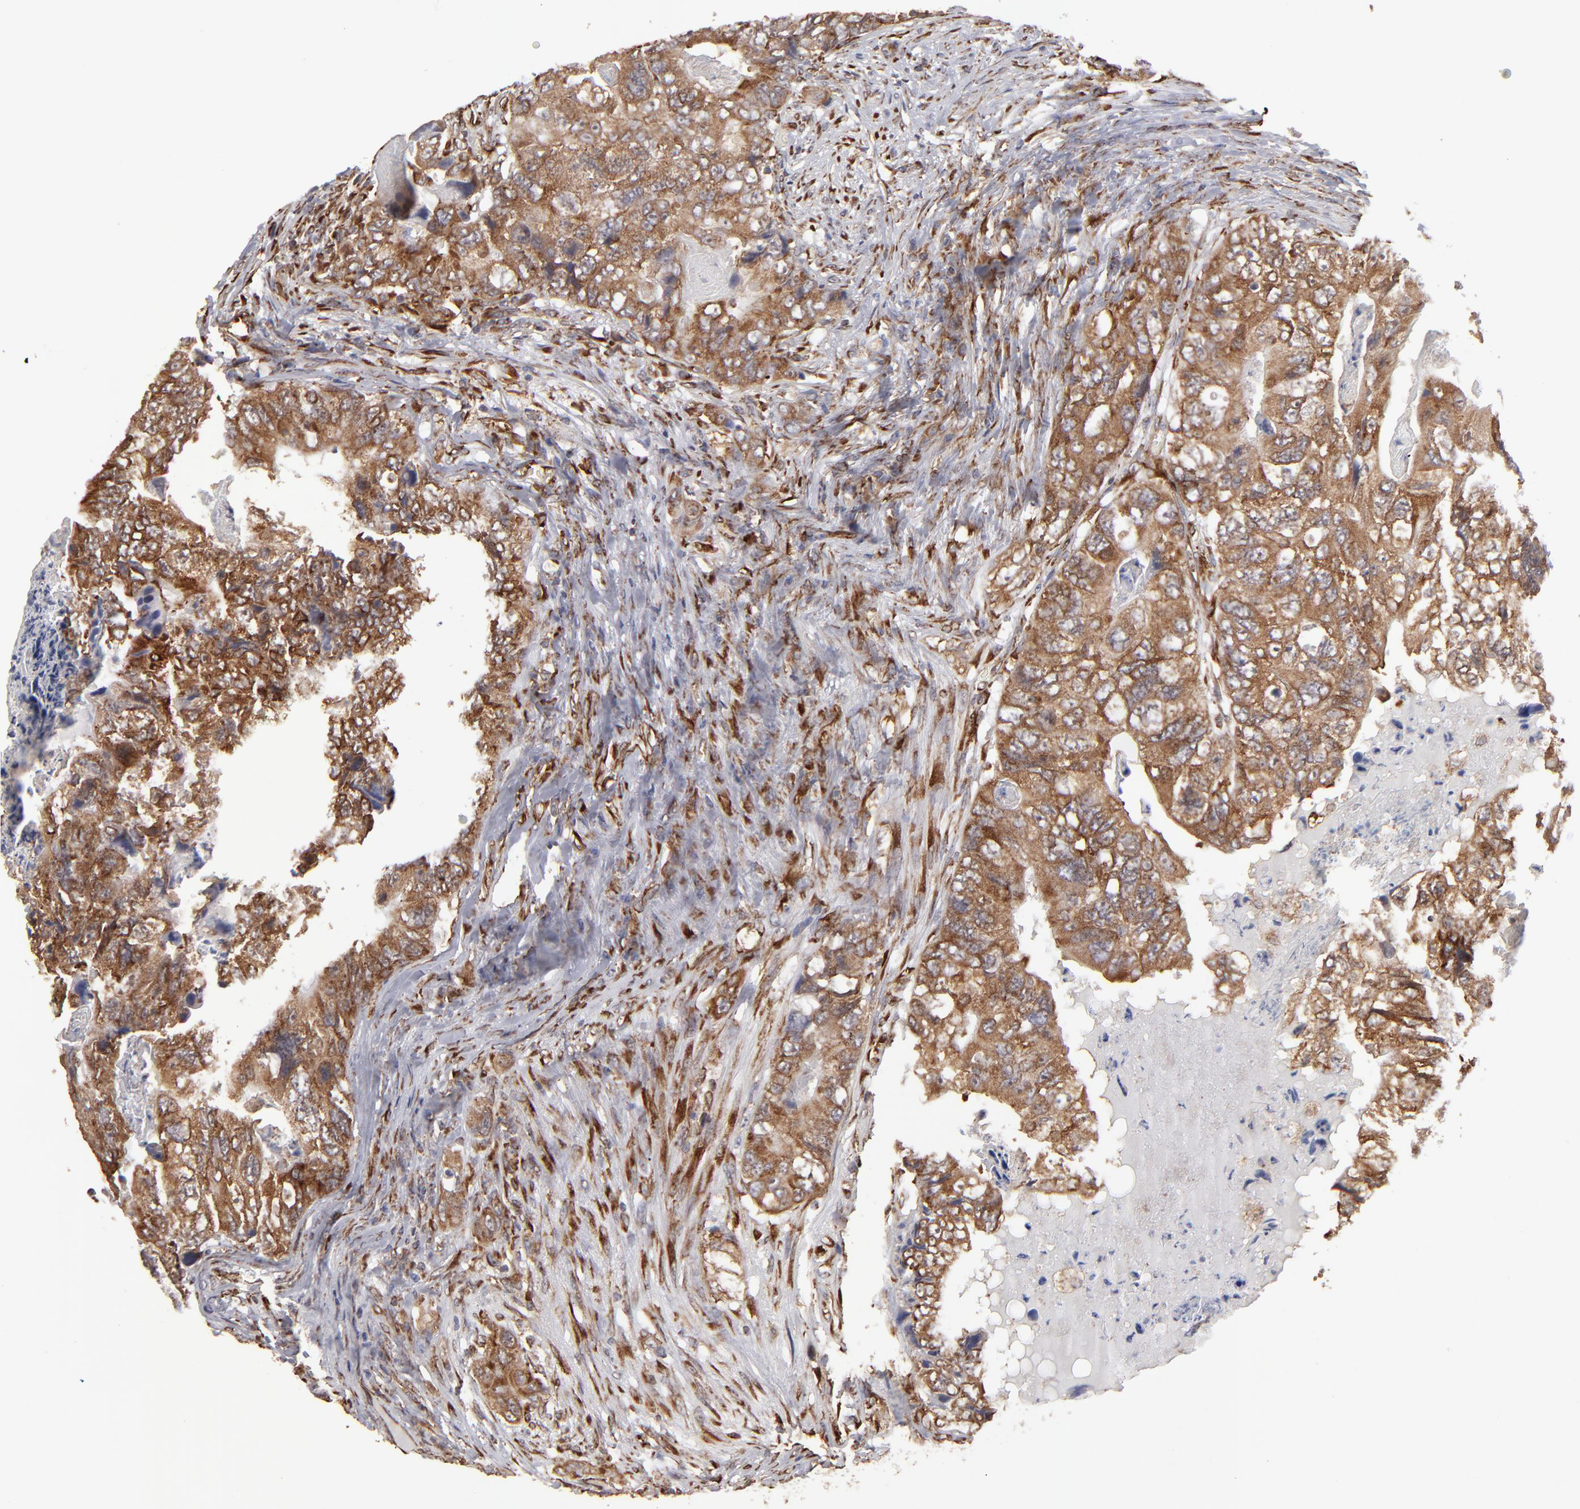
{"staining": {"intensity": "moderate", "quantity": ">75%", "location": "cytoplasmic/membranous"}, "tissue": "colorectal cancer", "cell_type": "Tumor cells", "image_type": "cancer", "snomed": [{"axis": "morphology", "description": "Adenocarcinoma, NOS"}, {"axis": "topography", "description": "Rectum"}], "caption": "A high-resolution image shows immunohistochemistry (IHC) staining of colorectal adenocarcinoma, which demonstrates moderate cytoplasmic/membranous expression in approximately >75% of tumor cells.", "gene": "KTN1", "patient": {"sex": "female", "age": 82}}